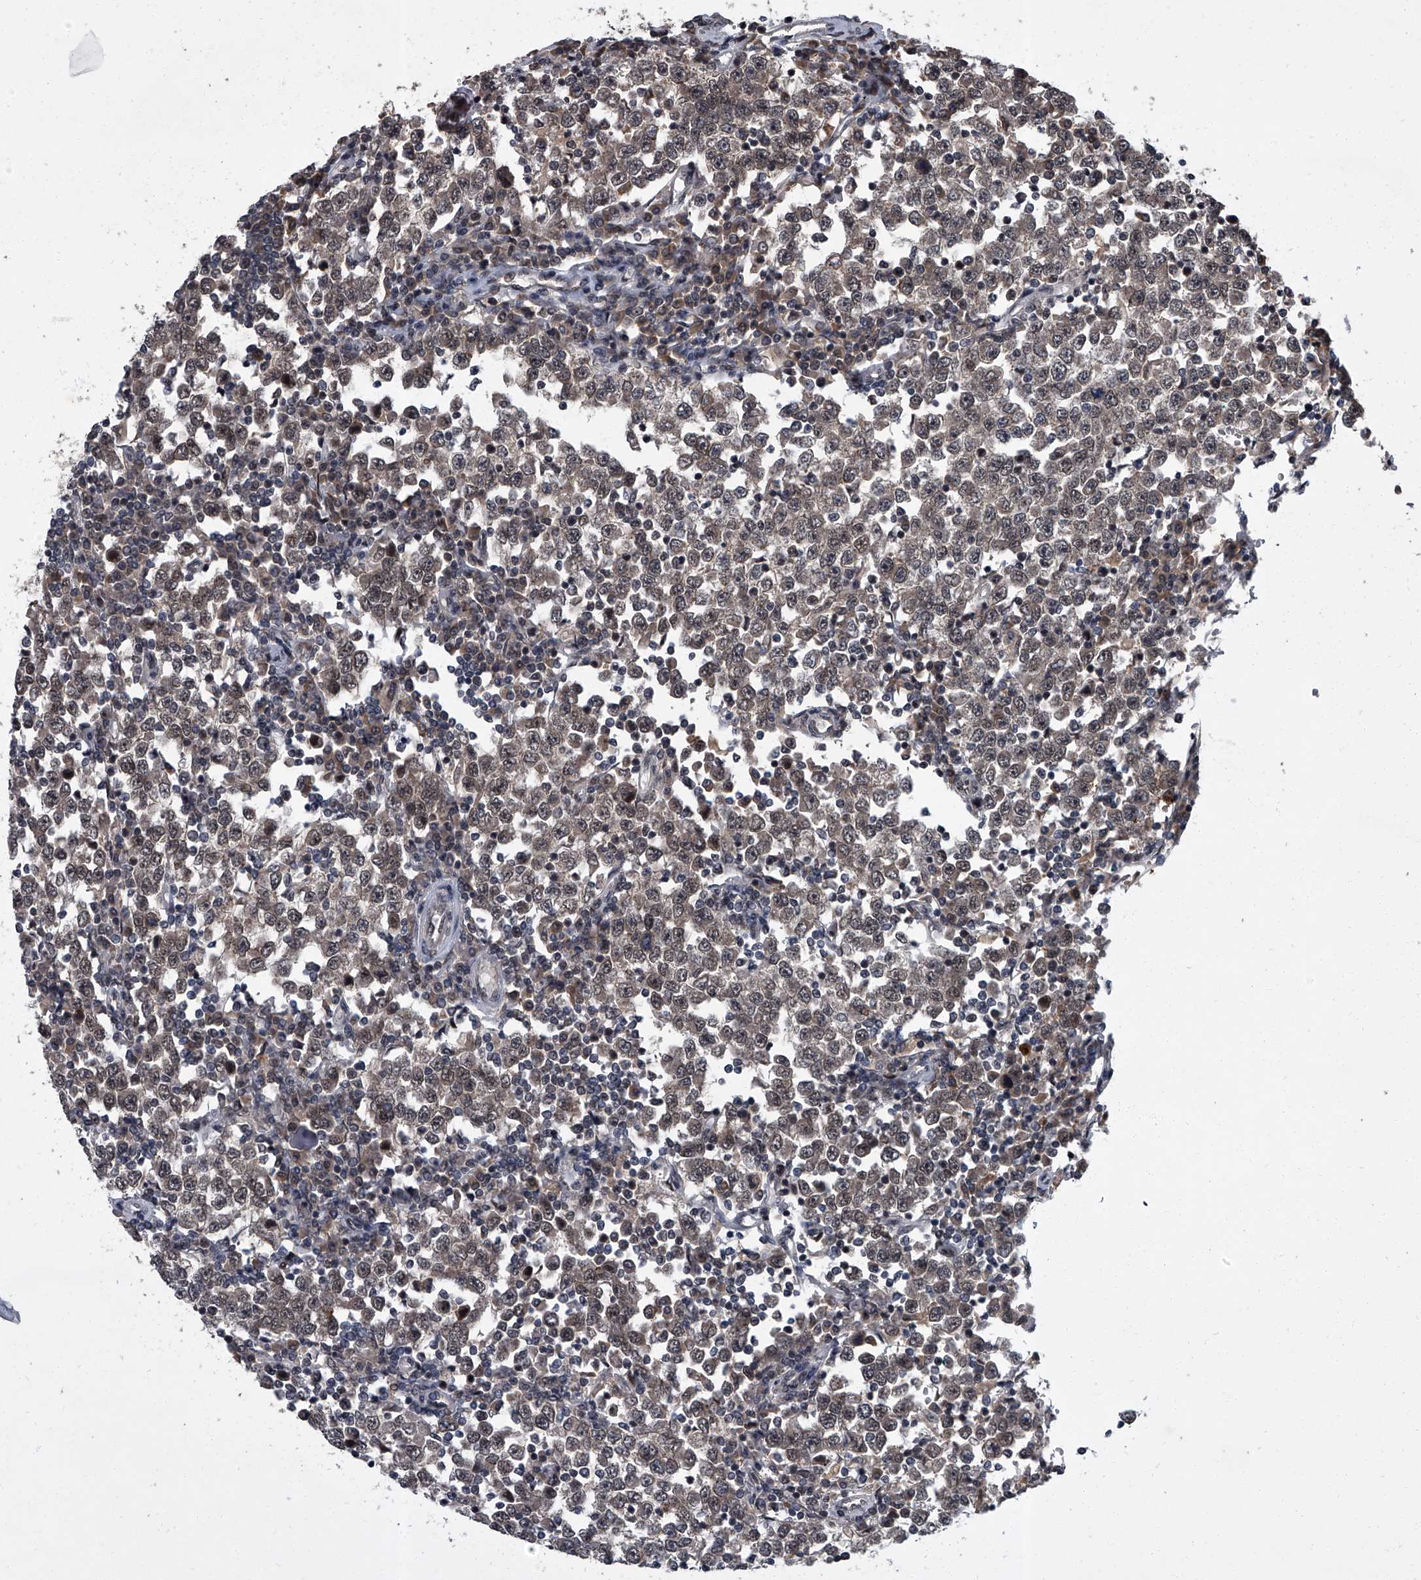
{"staining": {"intensity": "moderate", "quantity": ">75%", "location": "nuclear"}, "tissue": "testis cancer", "cell_type": "Tumor cells", "image_type": "cancer", "snomed": [{"axis": "morphology", "description": "Seminoma, NOS"}, {"axis": "topography", "description": "Testis"}], "caption": "IHC (DAB (3,3'-diaminobenzidine)) staining of human seminoma (testis) reveals moderate nuclear protein staining in approximately >75% of tumor cells. The staining was performed using DAB, with brown indicating positive protein expression. Nuclei are stained blue with hematoxylin.", "gene": "ZNF518B", "patient": {"sex": "male", "age": 65}}